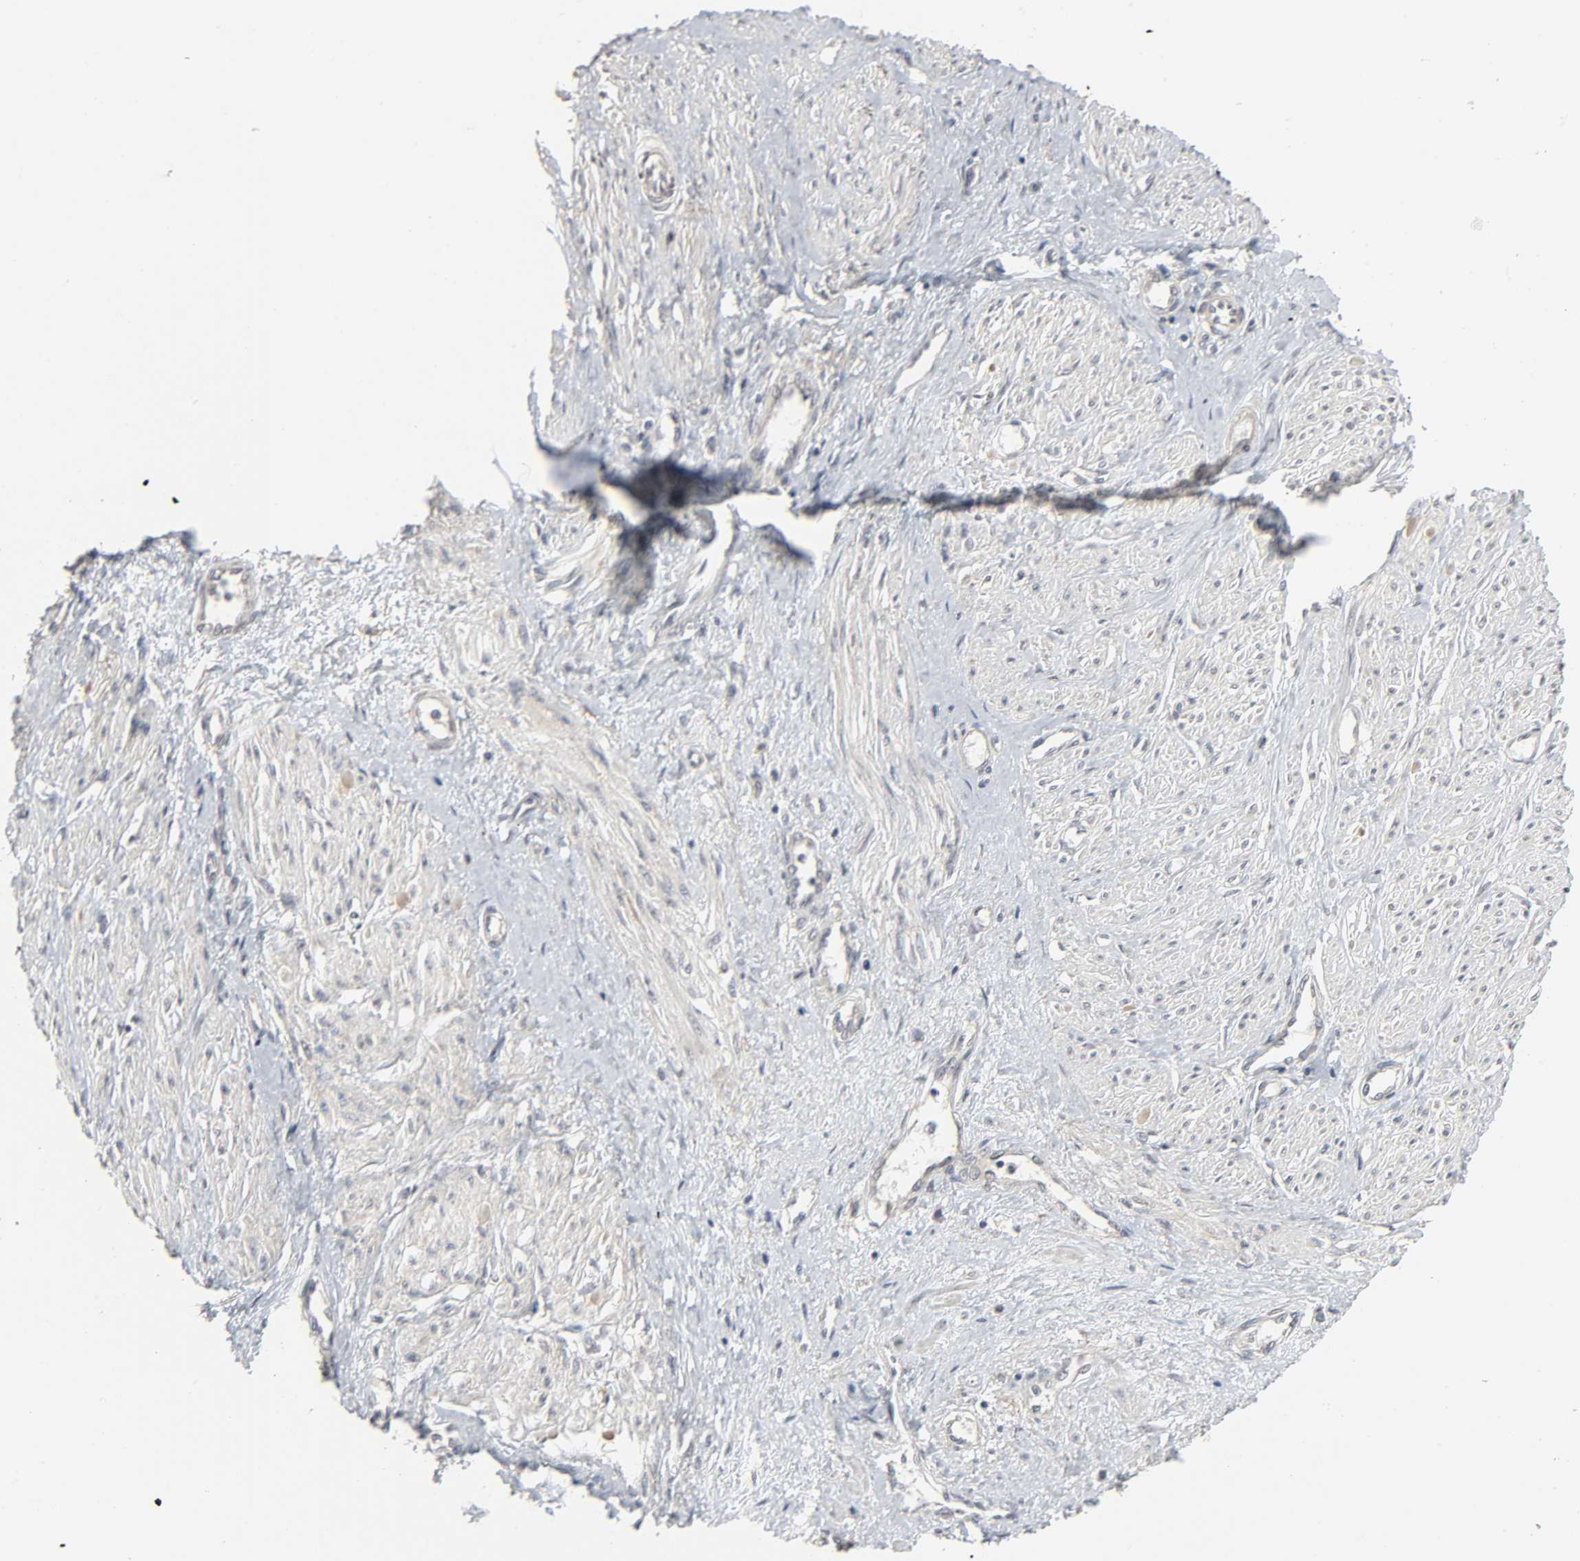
{"staining": {"intensity": "negative", "quantity": "none", "location": "none"}, "tissue": "smooth muscle", "cell_type": "Smooth muscle cells", "image_type": "normal", "snomed": [{"axis": "morphology", "description": "Normal tissue, NOS"}, {"axis": "topography", "description": "Smooth muscle"}, {"axis": "topography", "description": "Uterus"}], "caption": "IHC image of unremarkable human smooth muscle stained for a protein (brown), which reveals no staining in smooth muscle cells.", "gene": "ZNF222", "patient": {"sex": "female", "age": 39}}